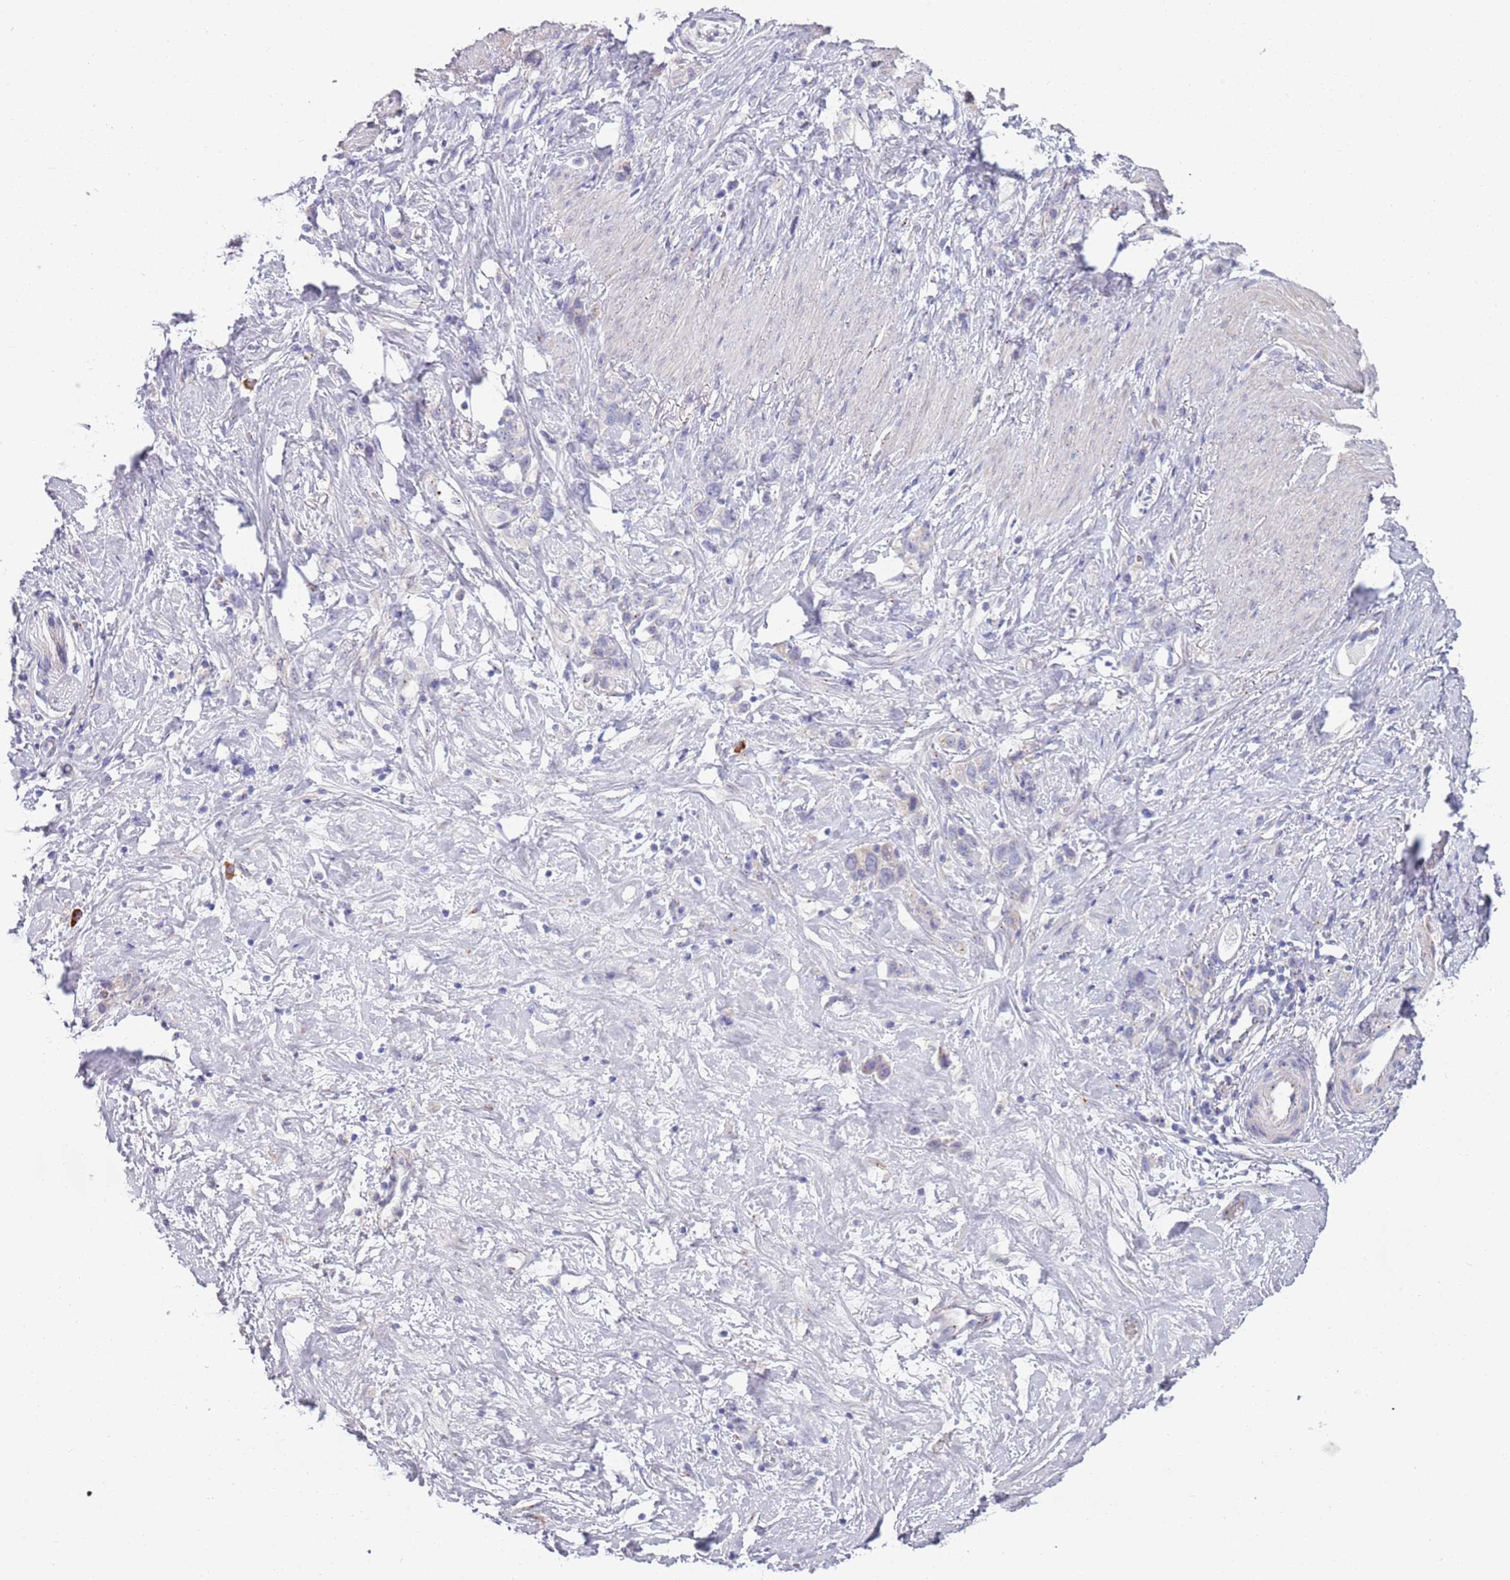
{"staining": {"intensity": "negative", "quantity": "none", "location": "none"}, "tissue": "stomach cancer", "cell_type": "Tumor cells", "image_type": "cancer", "snomed": [{"axis": "morphology", "description": "Adenocarcinoma, NOS"}, {"axis": "topography", "description": "Stomach"}], "caption": "IHC of stomach cancer displays no expression in tumor cells. (DAB IHC with hematoxylin counter stain).", "gene": "LTB", "patient": {"sex": "female", "age": 65}}